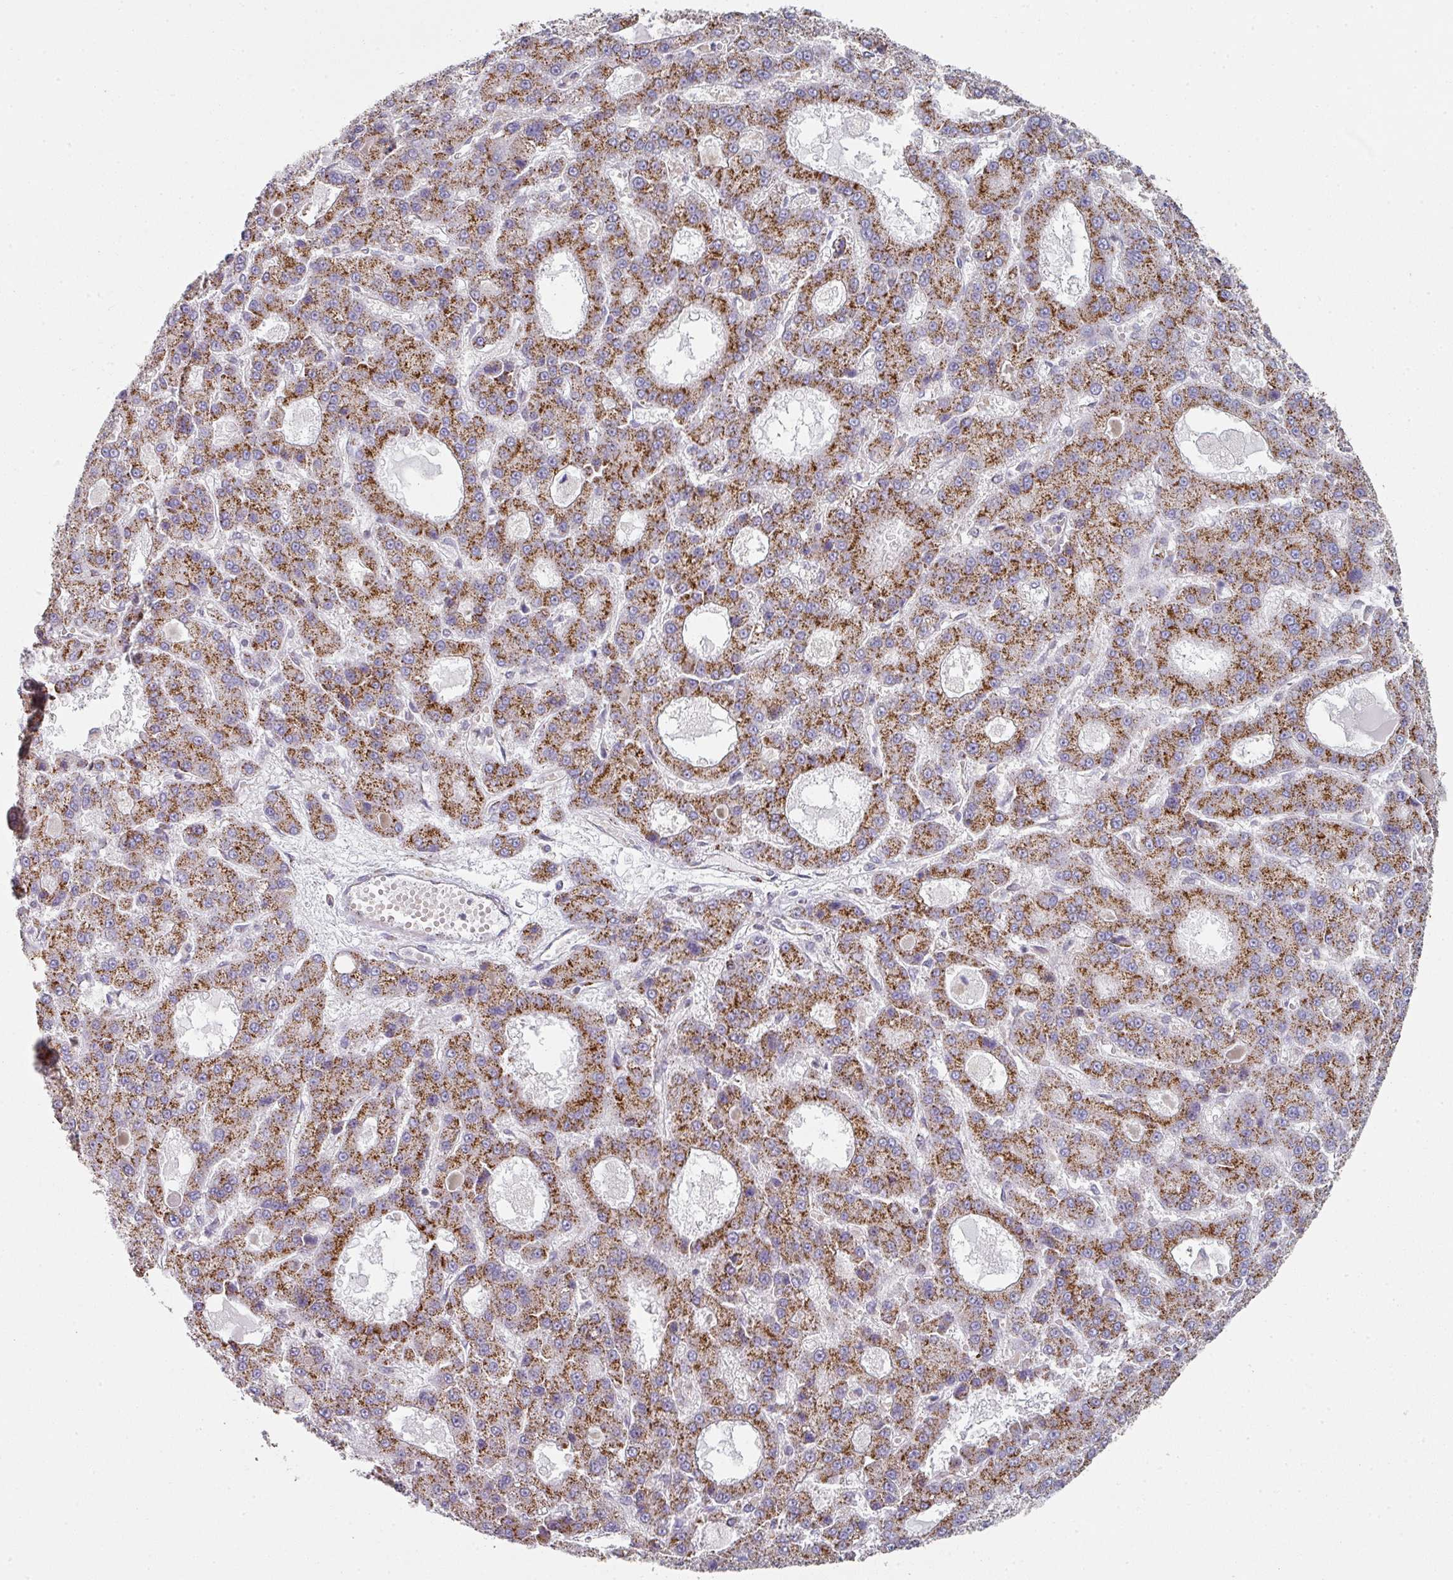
{"staining": {"intensity": "strong", "quantity": "25%-75%", "location": "cytoplasmic/membranous"}, "tissue": "liver cancer", "cell_type": "Tumor cells", "image_type": "cancer", "snomed": [{"axis": "morphology", "description": "Carcinoma, Hepatocellular, NOS"}, {"axis": "topography", "description": "Liver"}], "caption": "An immunohistochemistry (IHC) photomicrograph of tumor tissue is shown. Protein staining in brown highlights strong cytoplasmic/membranous positivity in liver hepatocellular carcinoma within tumor cells.", "gene": "CCDC85B", "patient": {"sex": "male", "age": 70}}